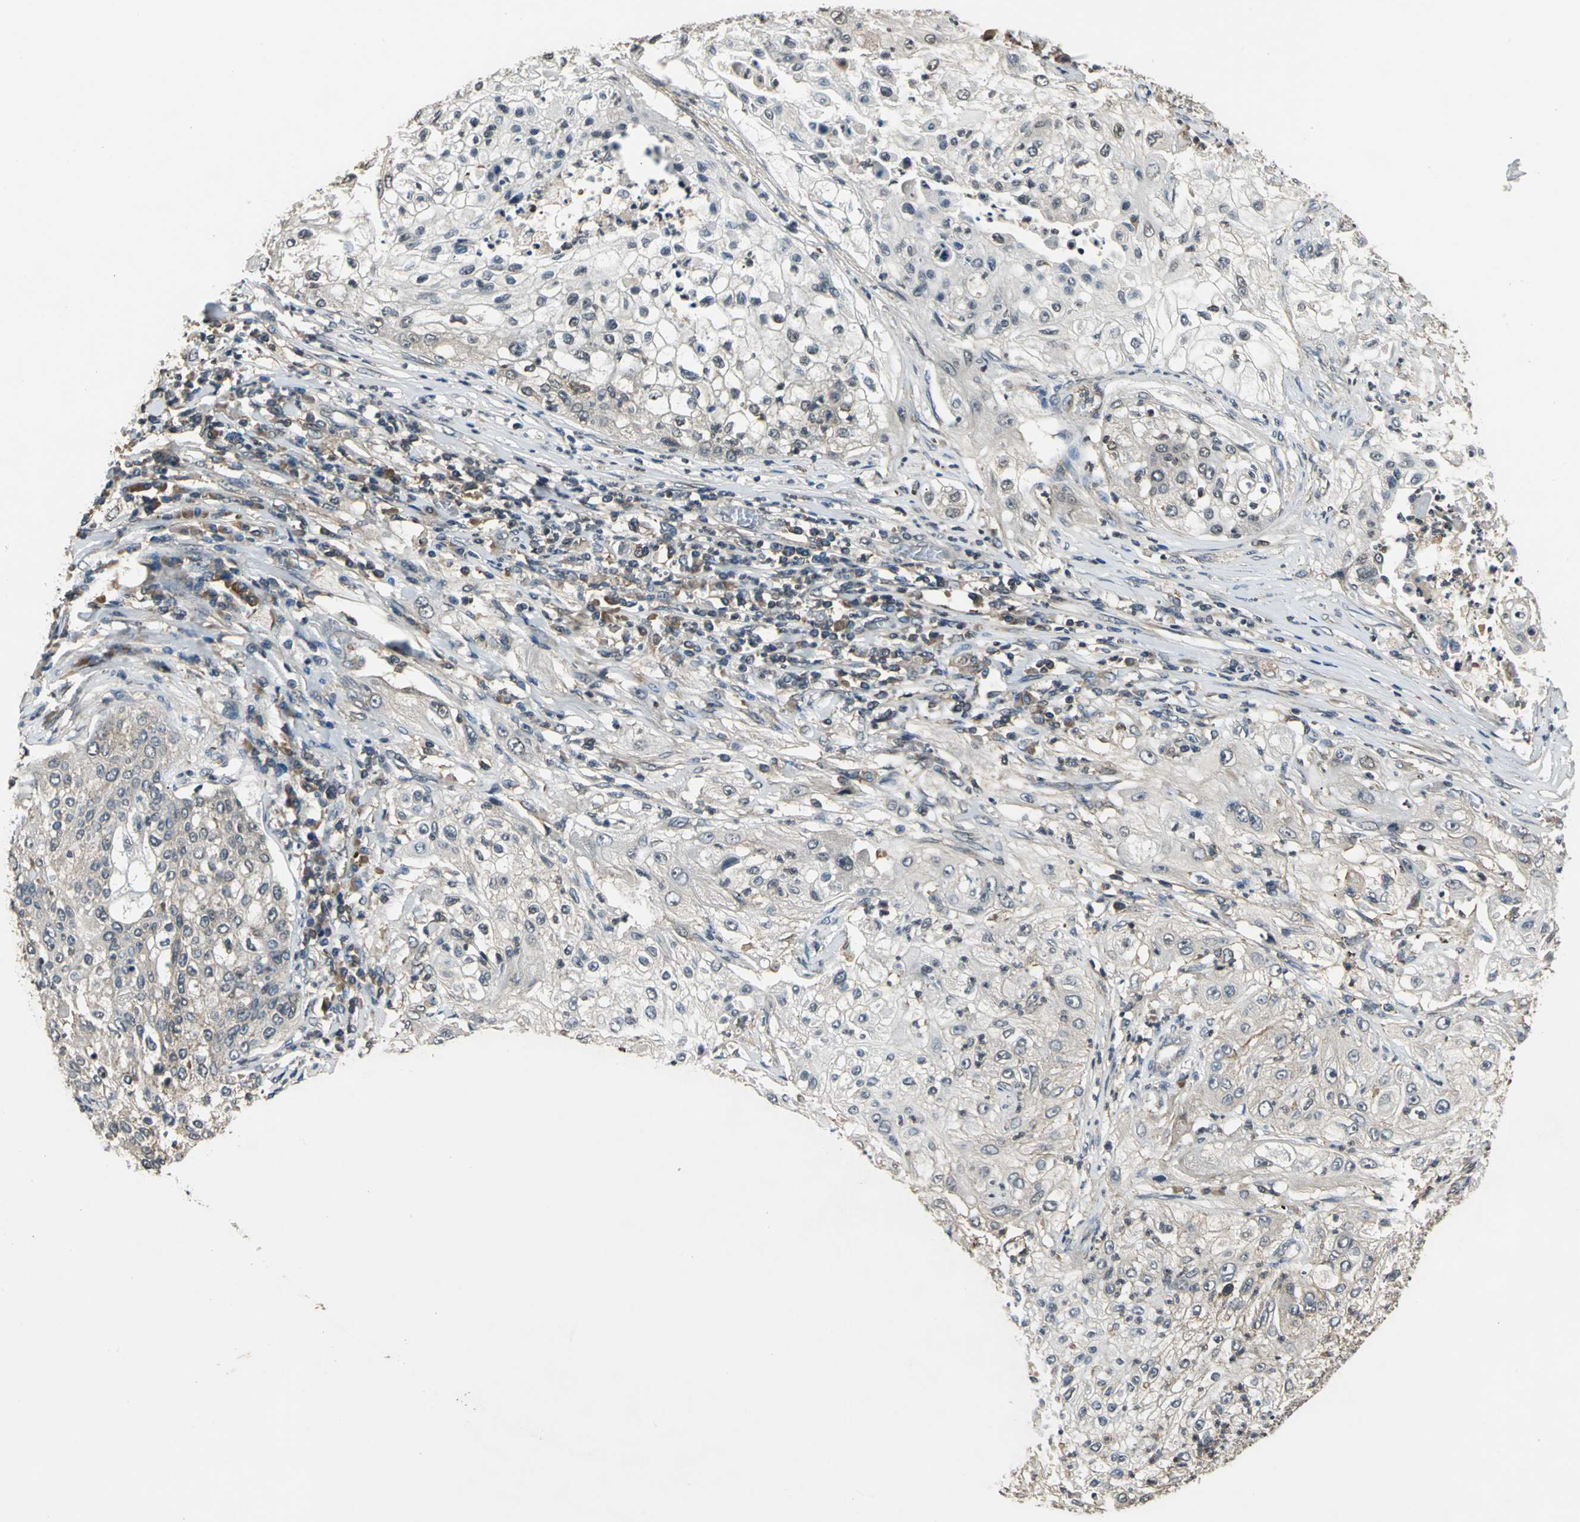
{"staining": {"intensity": "negative", "quantity": "none", "location": "none"}, "tissue": "lung cancer", "cell_type": "Tumor cells", "image_type": "cancer", "snomed": [{"axis": "morphology", "description": "Inflammation, NOS"}, {"axis": "morphology", "description": "Squamous cell carcinoma, NOS"}, {"axis": "topography", "description": "Lymph node"}, {"axis": "topography", "description": "Soft tissue"}, {"axis": "topography", "description": "Lung"}], "caption": "Protein analysis of squamous cell carcinoma (lung) shows no significant expression in tumor cells.", "gene": "EIF2B2", "patient": {"sex": "male", "age": 66}}